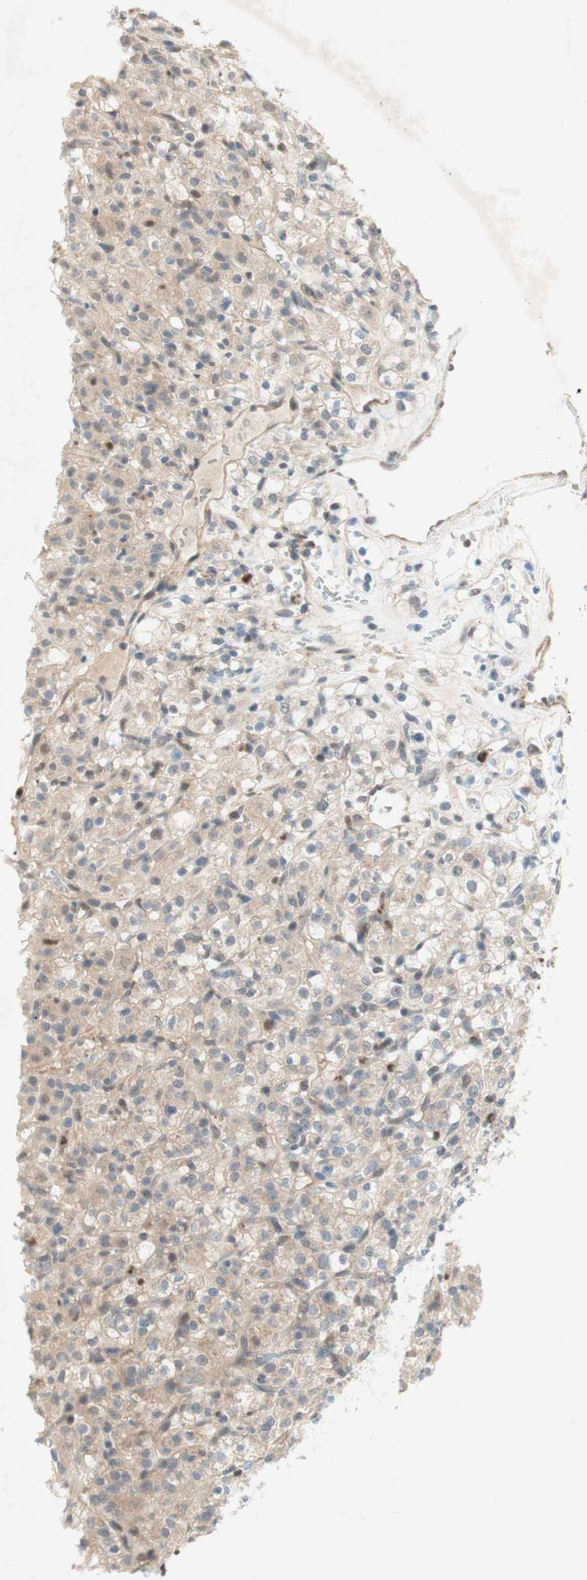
{"staining": {"intensity": "weak", "quantity": "<25%", "location": "cytoplasmic/membranous,nuclear"}, "tissue": "renal cancer", "cell_type": "Tumor cells", "image_type": "cancer", "snomed": [{"axis": "morphology", "description": "Normal tissue, NOS"}, {"axis": "morphology", "description": "Adenocarcinoma, NOS"}, {"axis": "topography", "description": "Kidney"}], "caption": "IHC of renal cancer (adenocarcinoma) exhibits no staining in tumor cells.", "gene": "RFNG", "patient": {"sex": "female", "age": 72}}